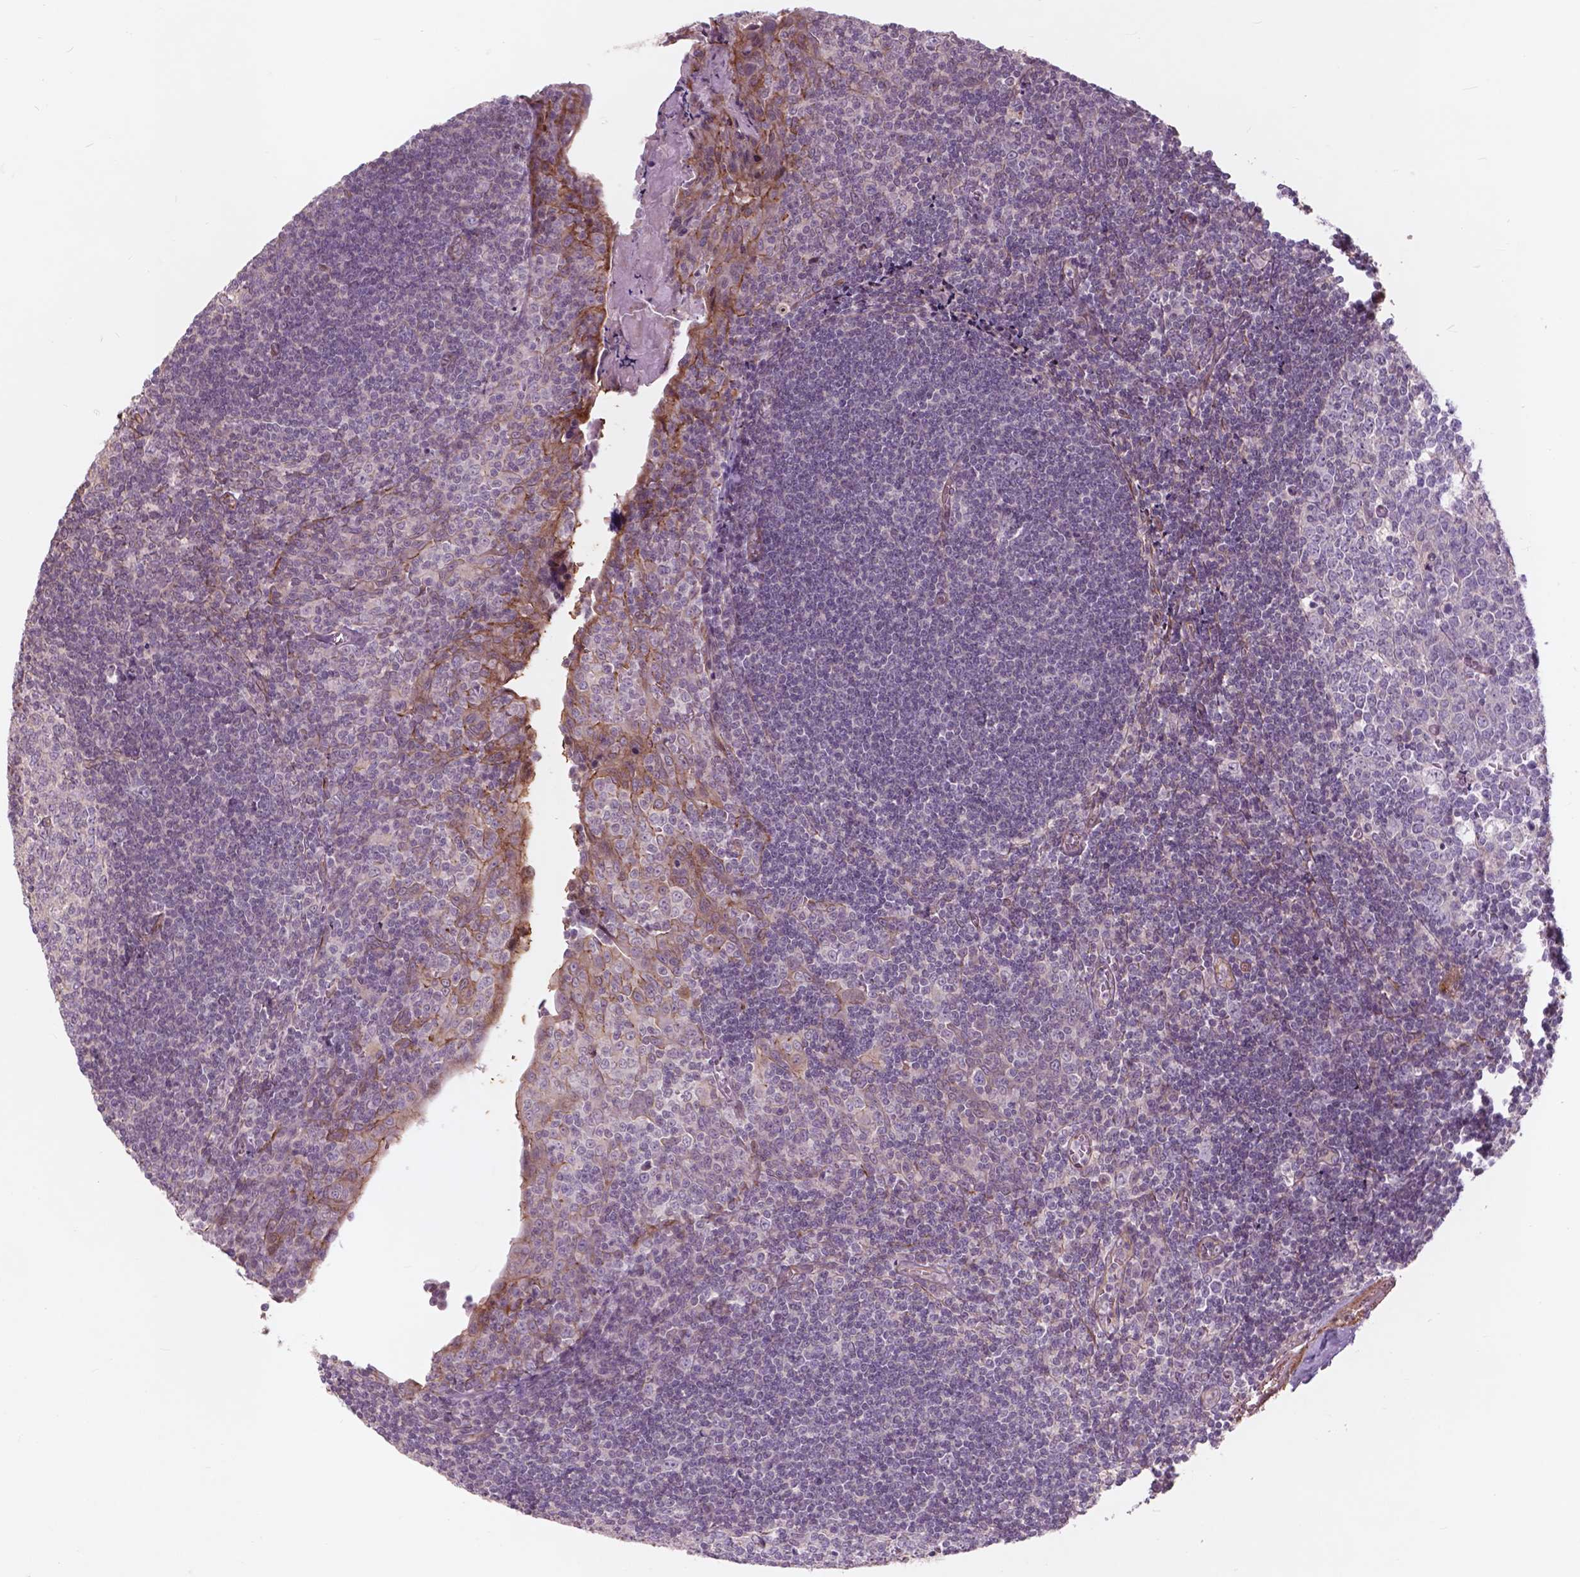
{"staining": {"intensity": "negative", "quantity": "none", "location": "none"}, "tissue": "tonsil", "cell_type": "Germinal center cells", "image_type": "normal", "snomed": [{"axis": "morphology", "description": "Normal tissue, NOS"}, {"axis": "morphology", "description": "Inflammation, NOS"}, {"axis": "topography", "description": "Tonsil"}], "caption": "Immunohistochemical staining of normal human tonsil displays no significant expression in germinal center cells.", "gene": "RFPL4B", "patient": {"sex": "female", "age": 31}}